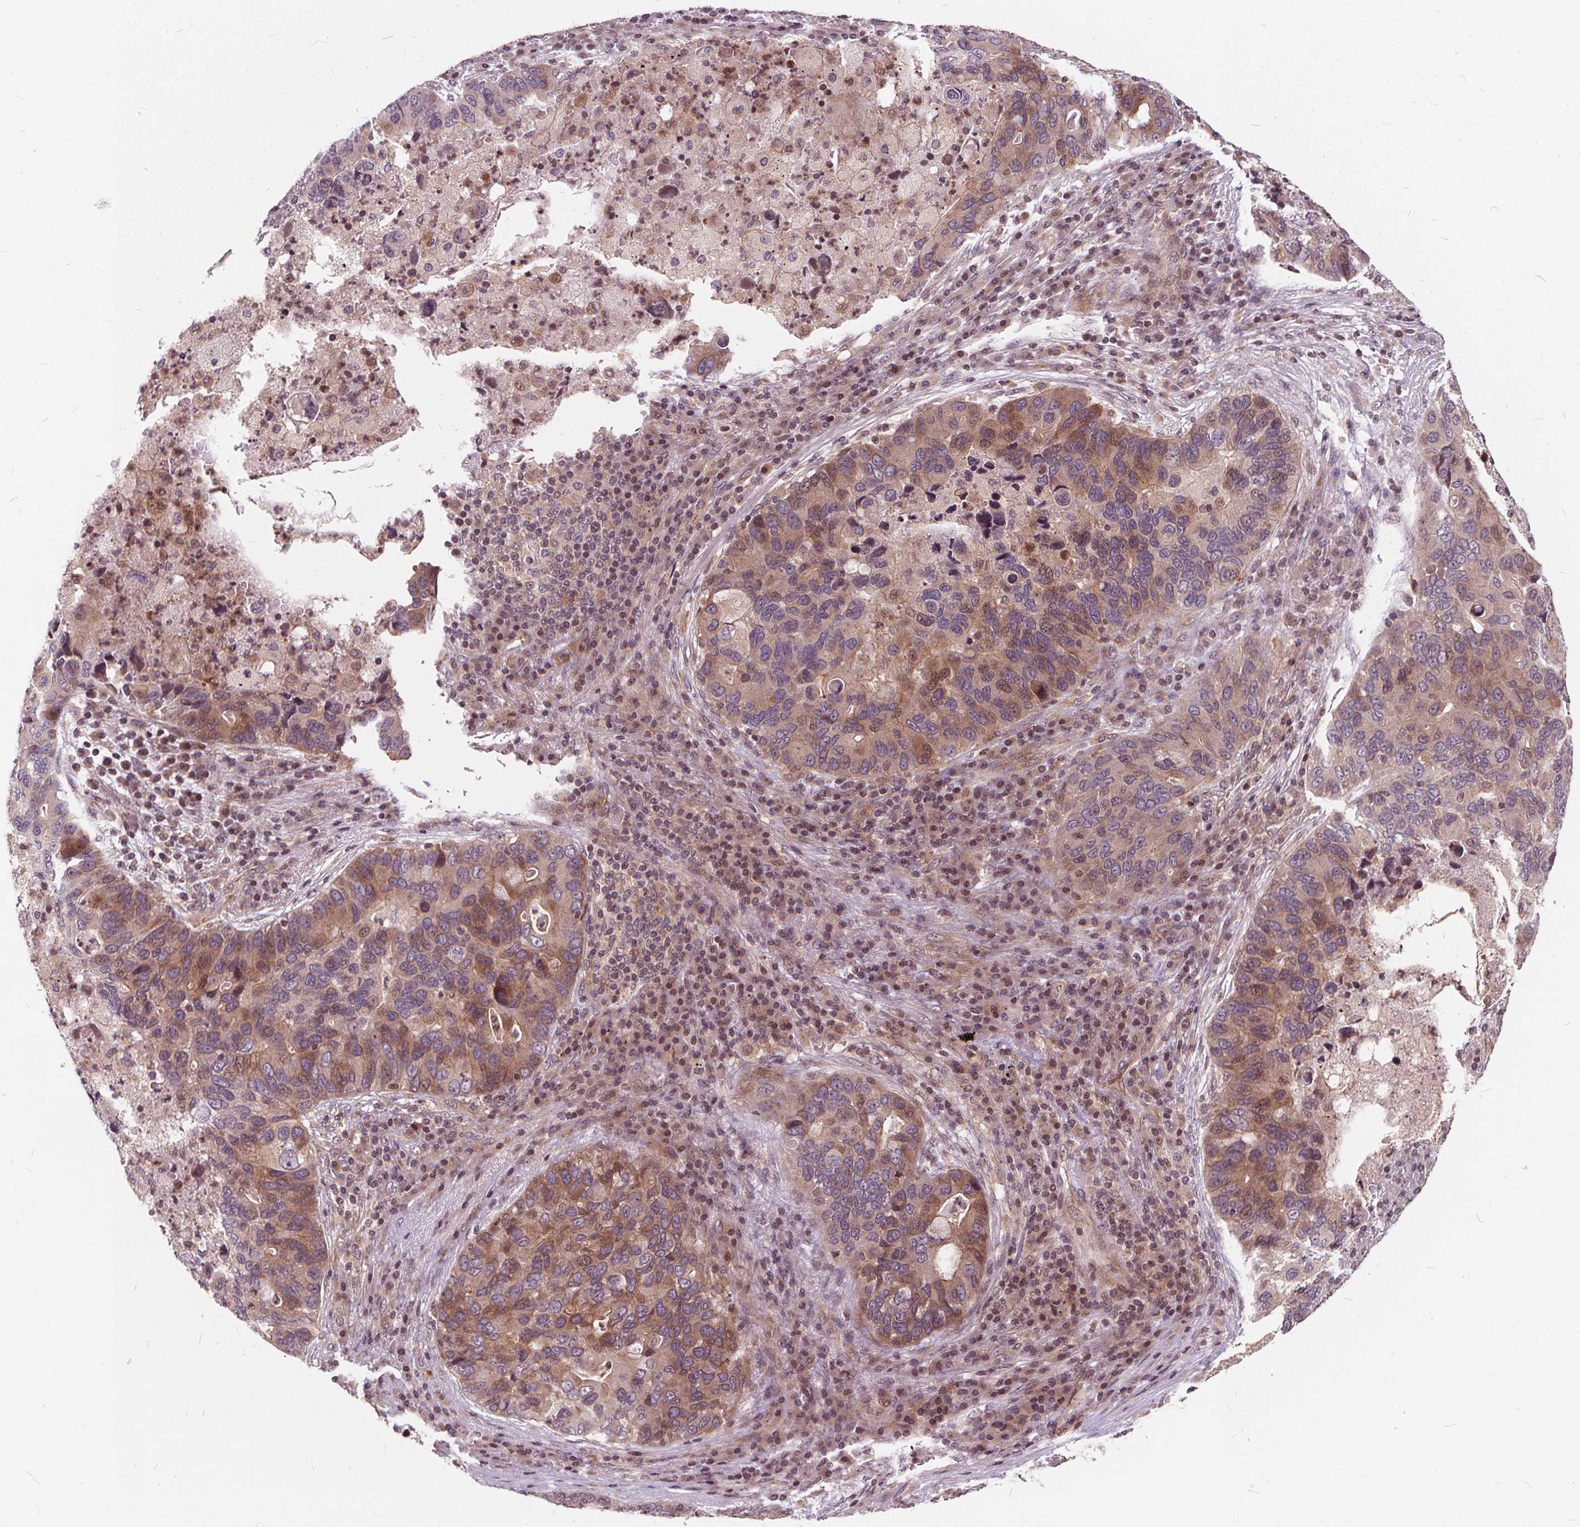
{"staining": {"intensity": "moderate", "quantity": ">75%", "location": "cytoplasmic/membranous"}, "tissue": "lung cancer", "cell_type": "Tumor cells", "image_type": "cancer", "snomed": [{"axis": "morphology", "description": "Adenocarcinoma, NOS"}, {"axis": "morphology", "description": "Adenocarcinoma, metastatic, NOS"}, {"axis": "topography", "description": "Lymph node"}, {"axis": "topography", "description": "Lung"}], "caption": "High-power microscopy captured an immunohistochemistry photomicrograph of lung metastatic adenocarcinoma, revealing moderate cytoplasmic/membranous positivity in approximately >75% of tumor cells.", "gene": "INPP5E", "patient": {"sex": "female", "age": 54}}